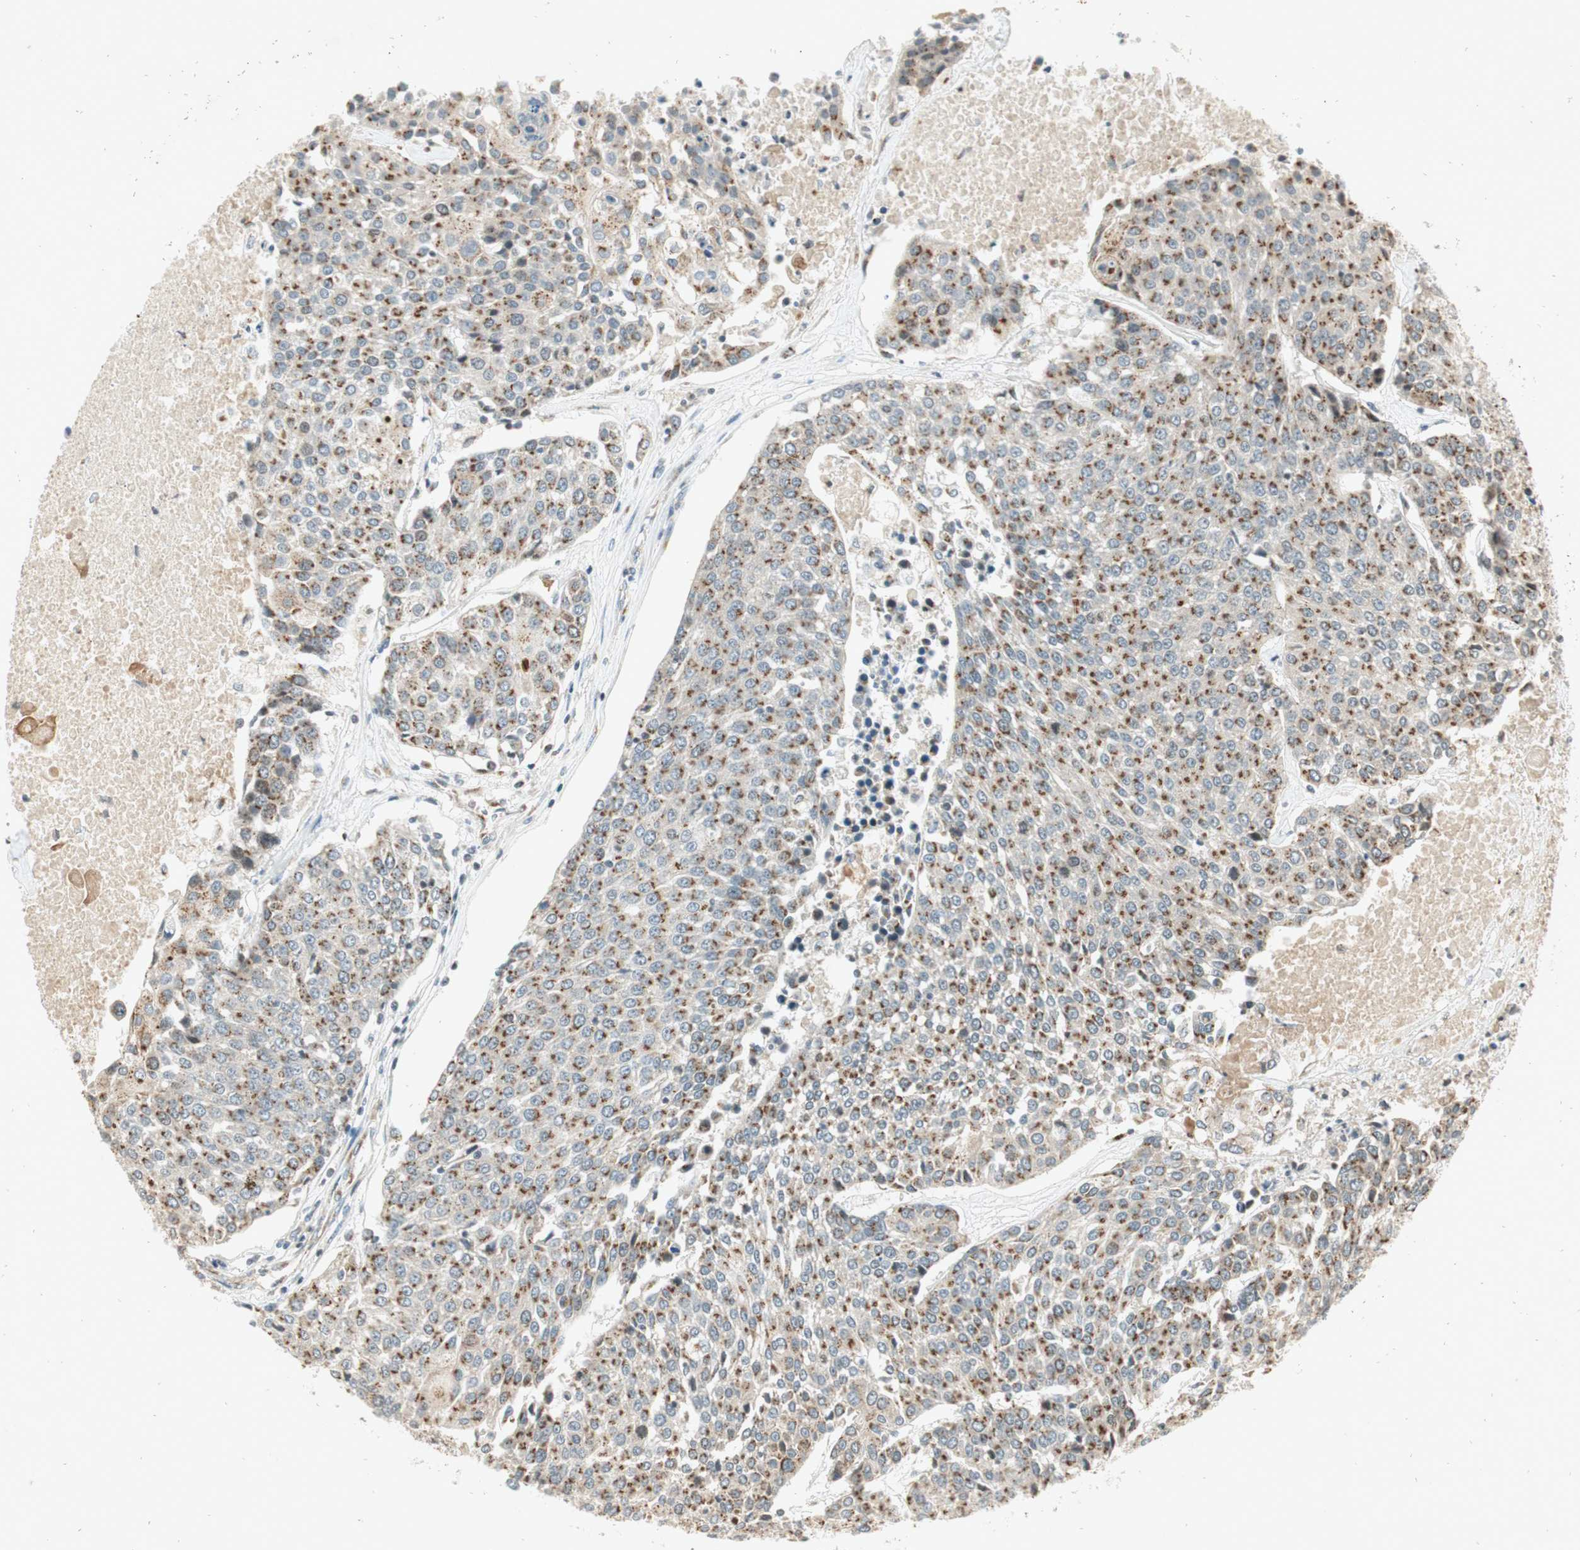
{"staining": {"intensity": "weak", "quantity": ">75%", "location": "cytoplasmic/membranous"}, "tissue": "urothelial cancer", "cell_type": "Tumor cells", "image_type": "cancer", "snomed": [{"axis": "morphology", "description": "Urothelial carcinoma, High grade"}, {"axis": "topography", "description": "Urinary bladder"}], "caption": "Tumor cells show low levels of weak cytoplasmic/membranous expression in about >75% of cells in urothelial carcinoma (high-grade).", "gene": "NEO1", "patient": {"sex": "female", "age": 85}}